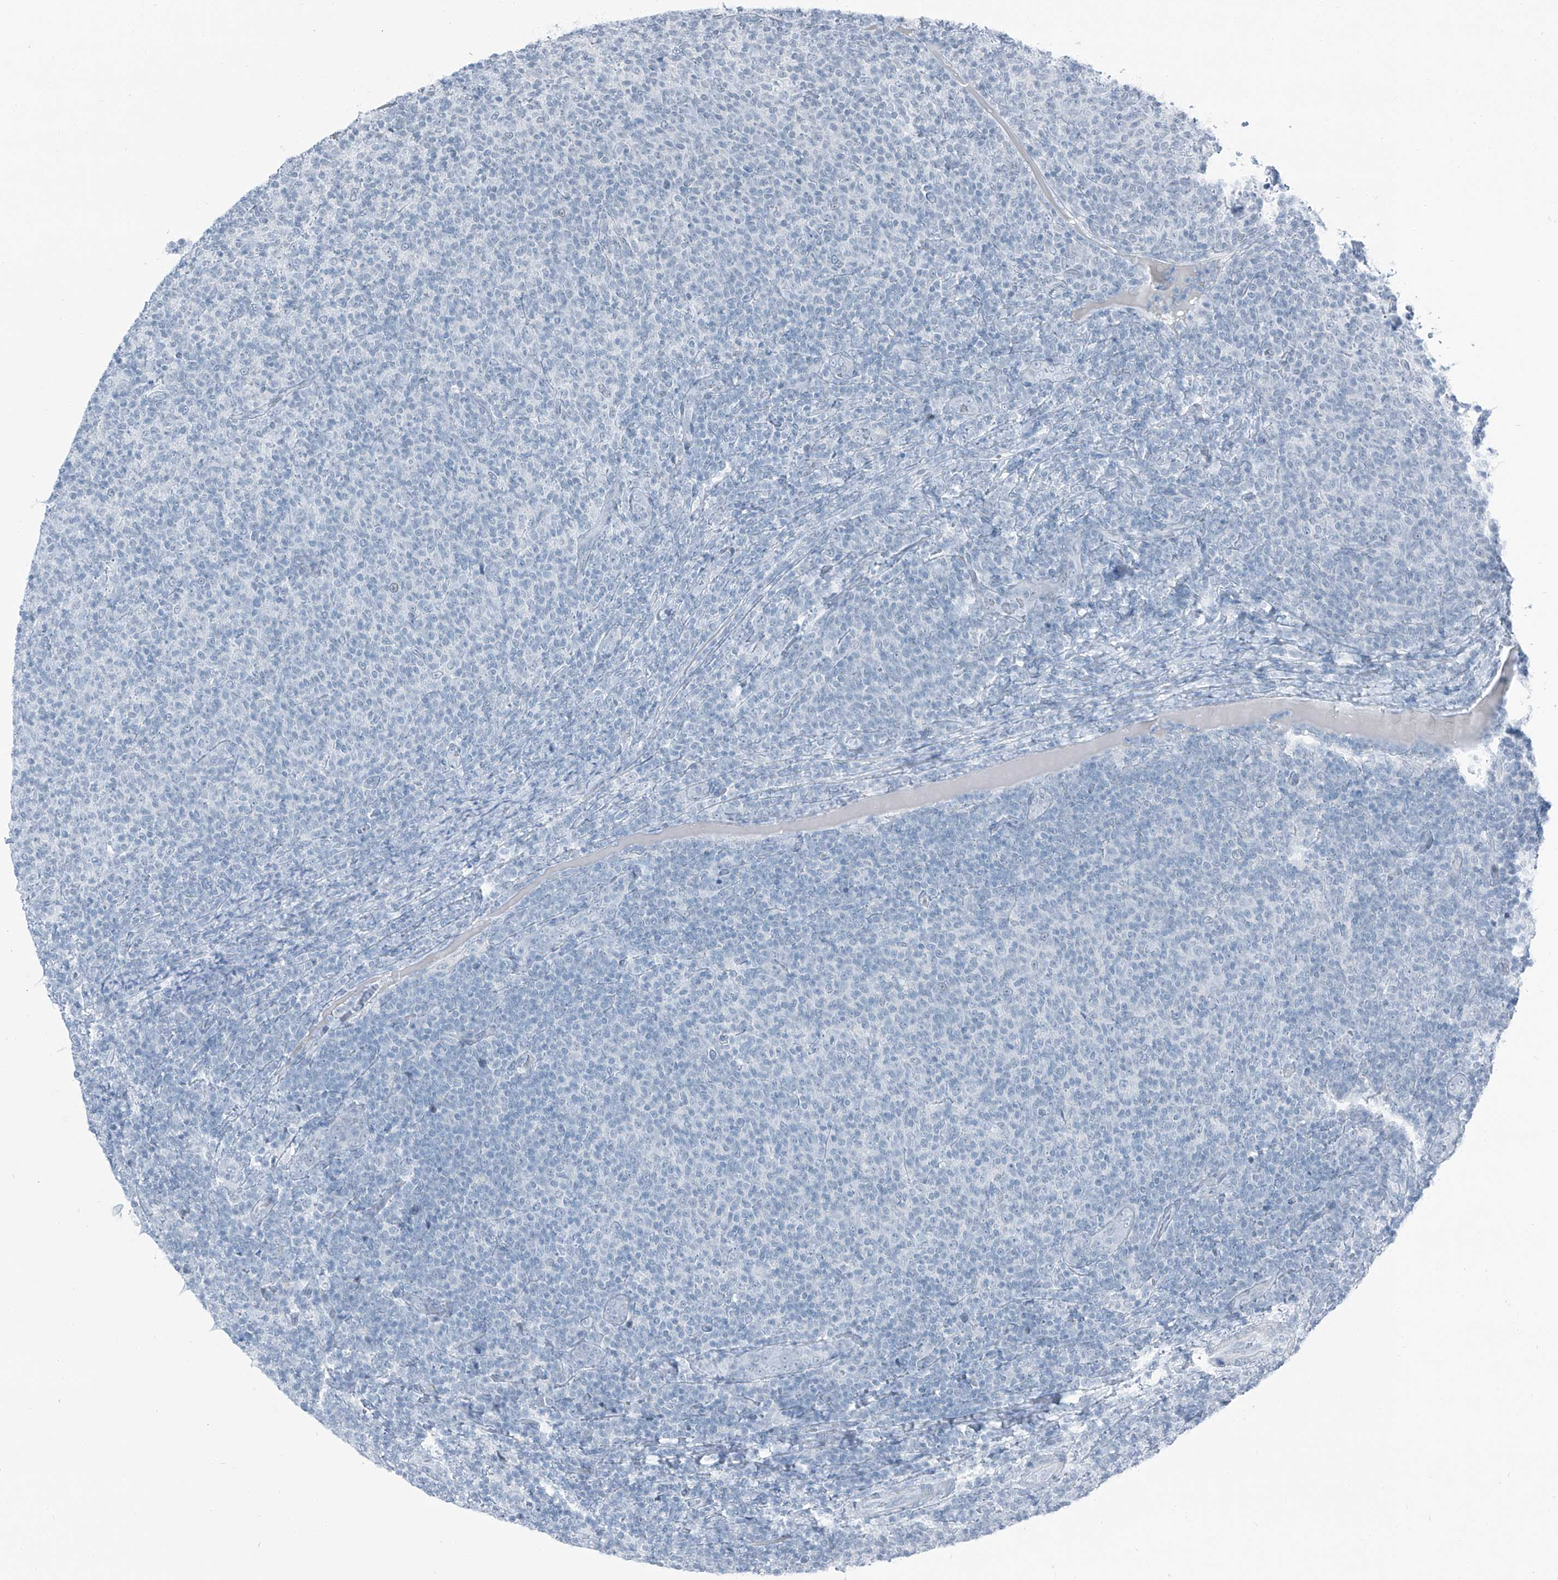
{"staining": {"intensity": "negative", "quantity": "none", "location": "none"}, "tissue": "lymphoma", "cell_type": "Tumor cells", "image_type": "cancer", "snomed": [{"axis": "morphology", "description": "Malignant lymphoma, non-Hodgkin's type, Low grade"}, {"axis": "topography", "description": "Lymph node"}], "caption": "This is a photomicrograph of IHC staining of low-grade malignant lymphoma, non-Hodgkin's type, which shows no staining in tumor cells.", "gene": "RGN", "patient": {"sex": "male", "age": 66}}